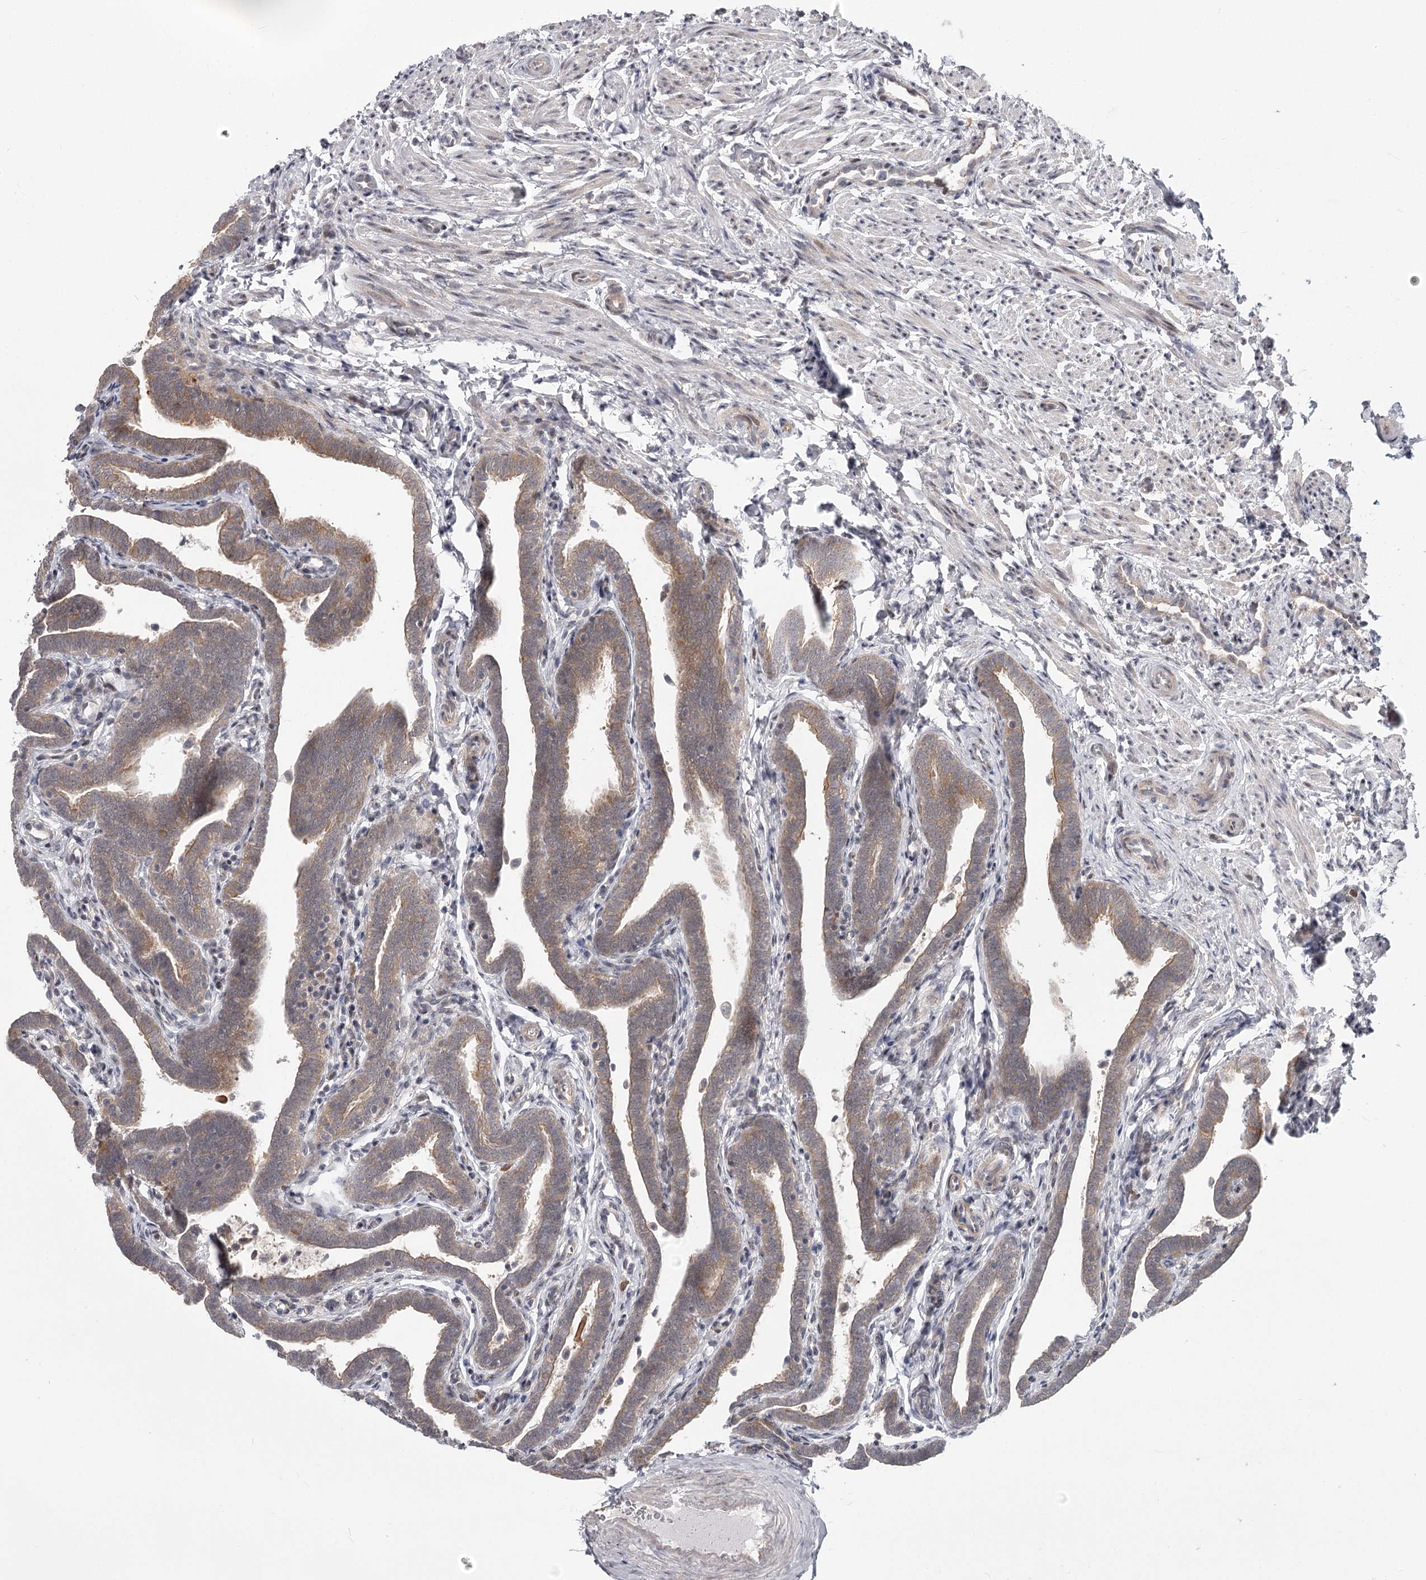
{"staining": {"intensity": "moderate", "quantity": "25%-75%", "location": "cytoplasmic/membranous"}, "tissue": "fallopian tube", "cell_type": "Glandular cells", "image_type": "normal", "snomed": [{"axis": "morphology", "description": "Normal tissue, NOS"}, {"axis": "topography", "description": "Fallopian tube"}], "caption": "Protein expression by immunohistochemistry exhibits moderate cytoplasmic/membranous expression in about 25%-75% of glandular cells in unremarkable fallopian tube.", "gene": "CCNG2", "patient": {"sex": "female", "age": 36}}